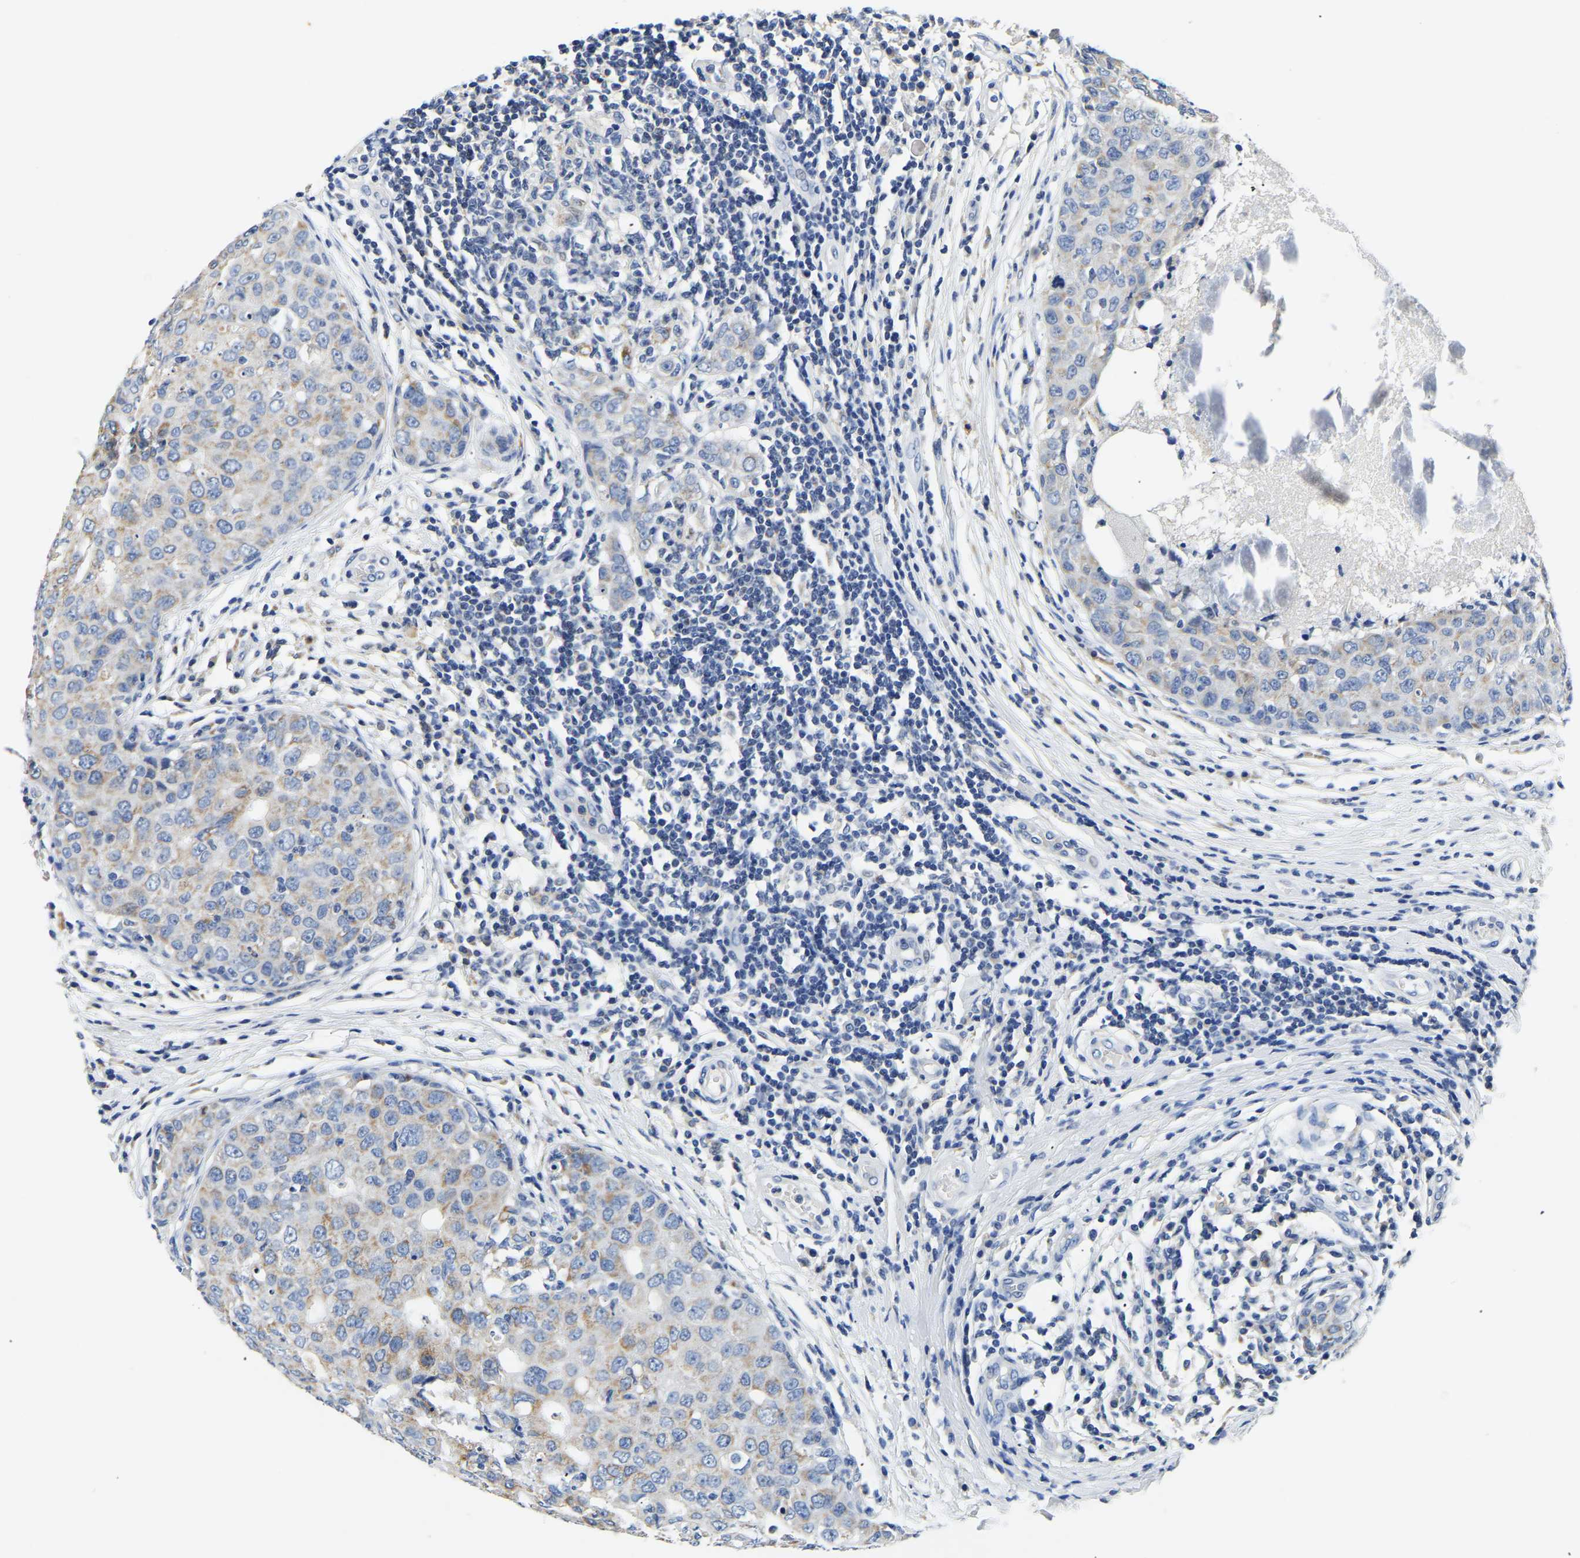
{"staining": {"intensity": "moderate", "quantity": "<25%", "location": "cytoplasmic/membranous"}, "tissue": "breast cancer", "cell_type": "Tumor cells", "image_type": "cancer", "snomed": [{"axis": "morphology", "description": "Duct carcinoma"}, {"axis": "topography", "description": "Breast"}], "caption": "The histopathology image displays staining of intraductal carcinoma (breast), revealing moderate cytoplasmic/membranous protein staining (brown color) within tumor cells.", "gene": "PCK2", "patient": {"sex": "female", "age": 27}}